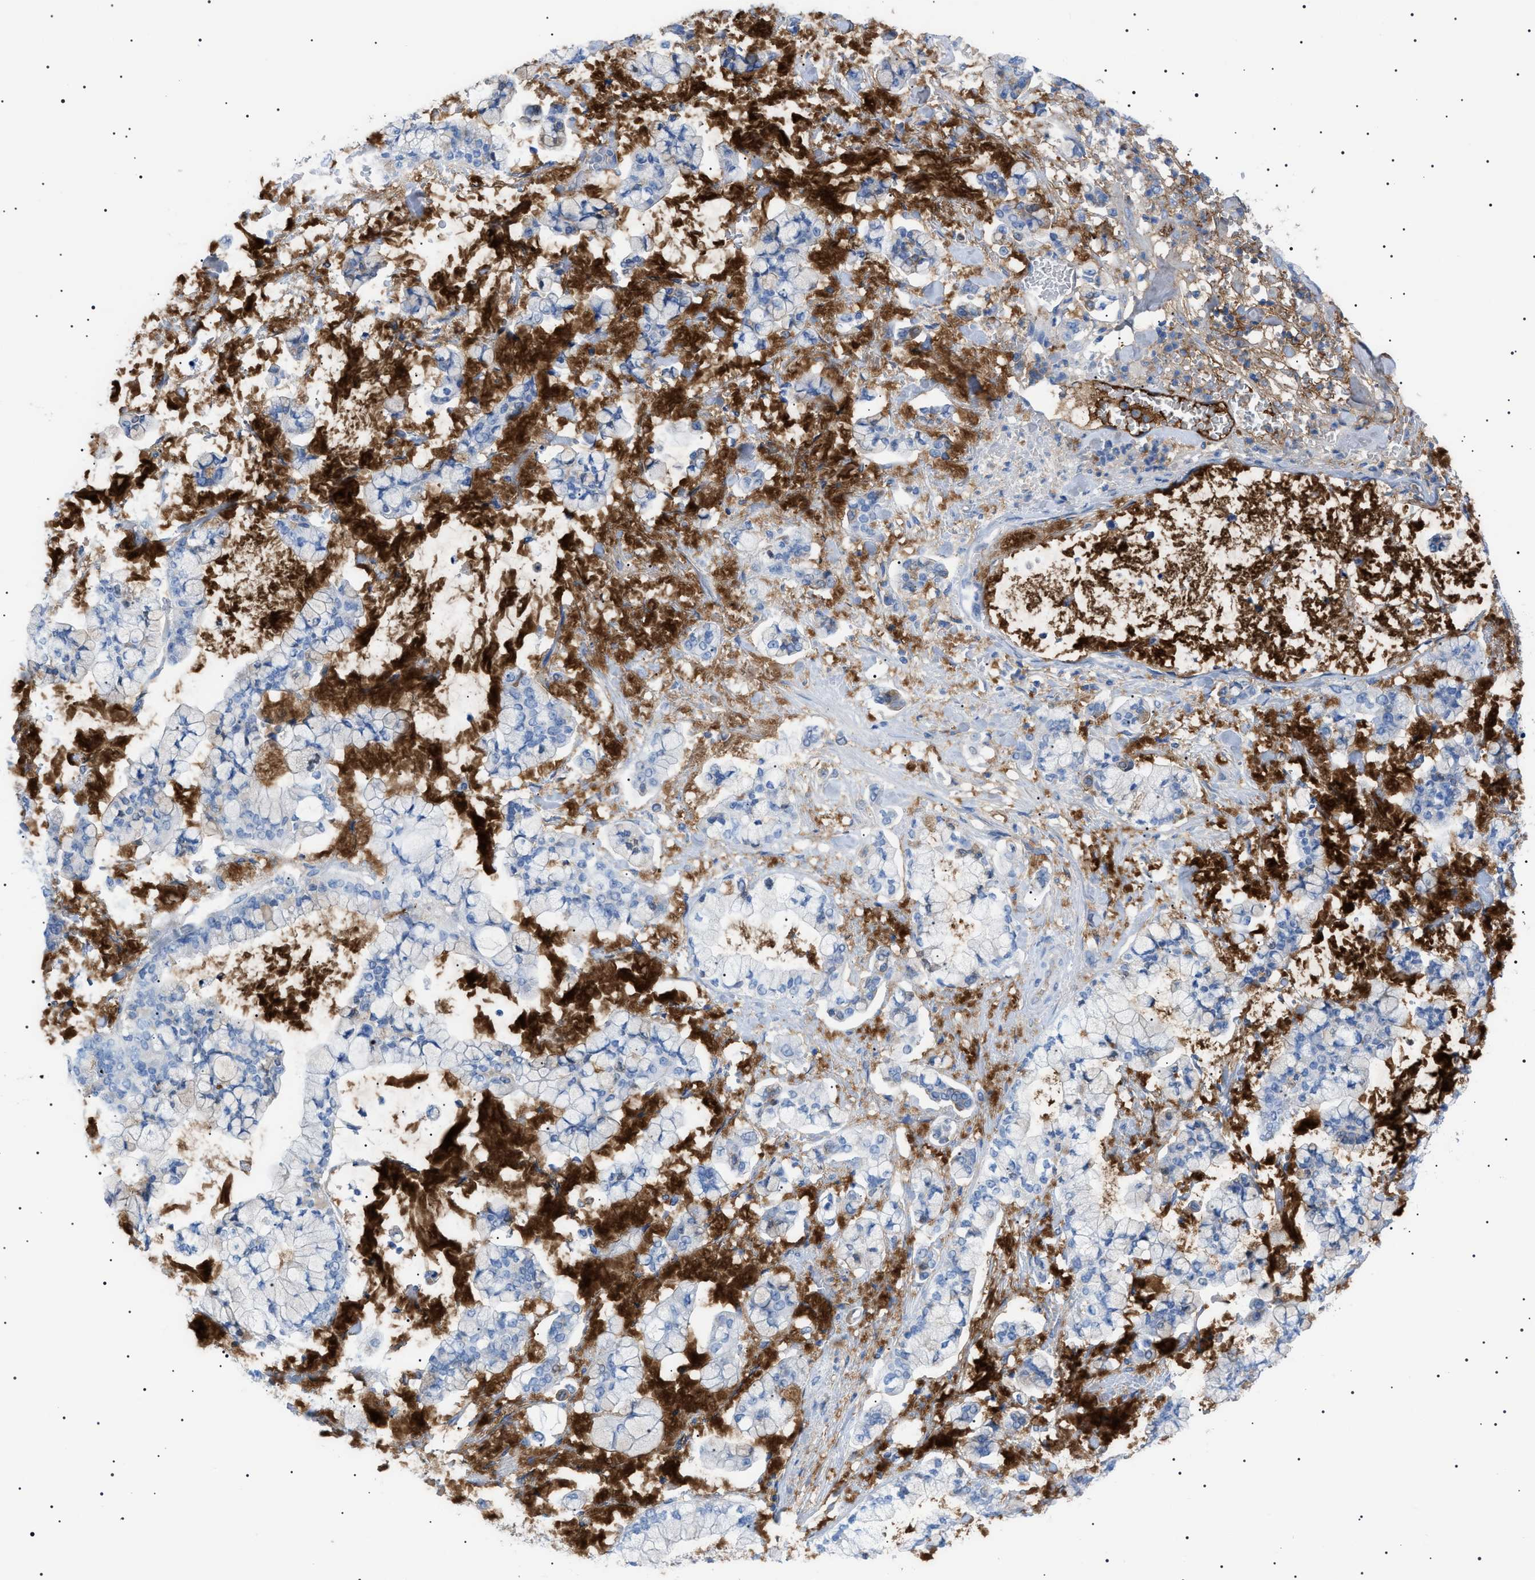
{"staining": {"intensity": "negative", "quantity": "none", "location": "none"}, "tissue": "stomach cancer", "cell_type": "Tumor cells", "image_type": "cancer", "snomed": [{"axis": "morphology", "description": "Normal tissue, NOS"}, {"axis": "morphology", "description": "Adenocarcinoma, NOS"}, {"axis": "topography", "description": "Stomach, upper"}, {"axis": "topography", "description": "Stomach"}], "caption": "The micrograph demonstrates no staining of tumor cells in stomach cancer.", "gene": "LPA", "patient": {"sex": "male", "age": 76}}